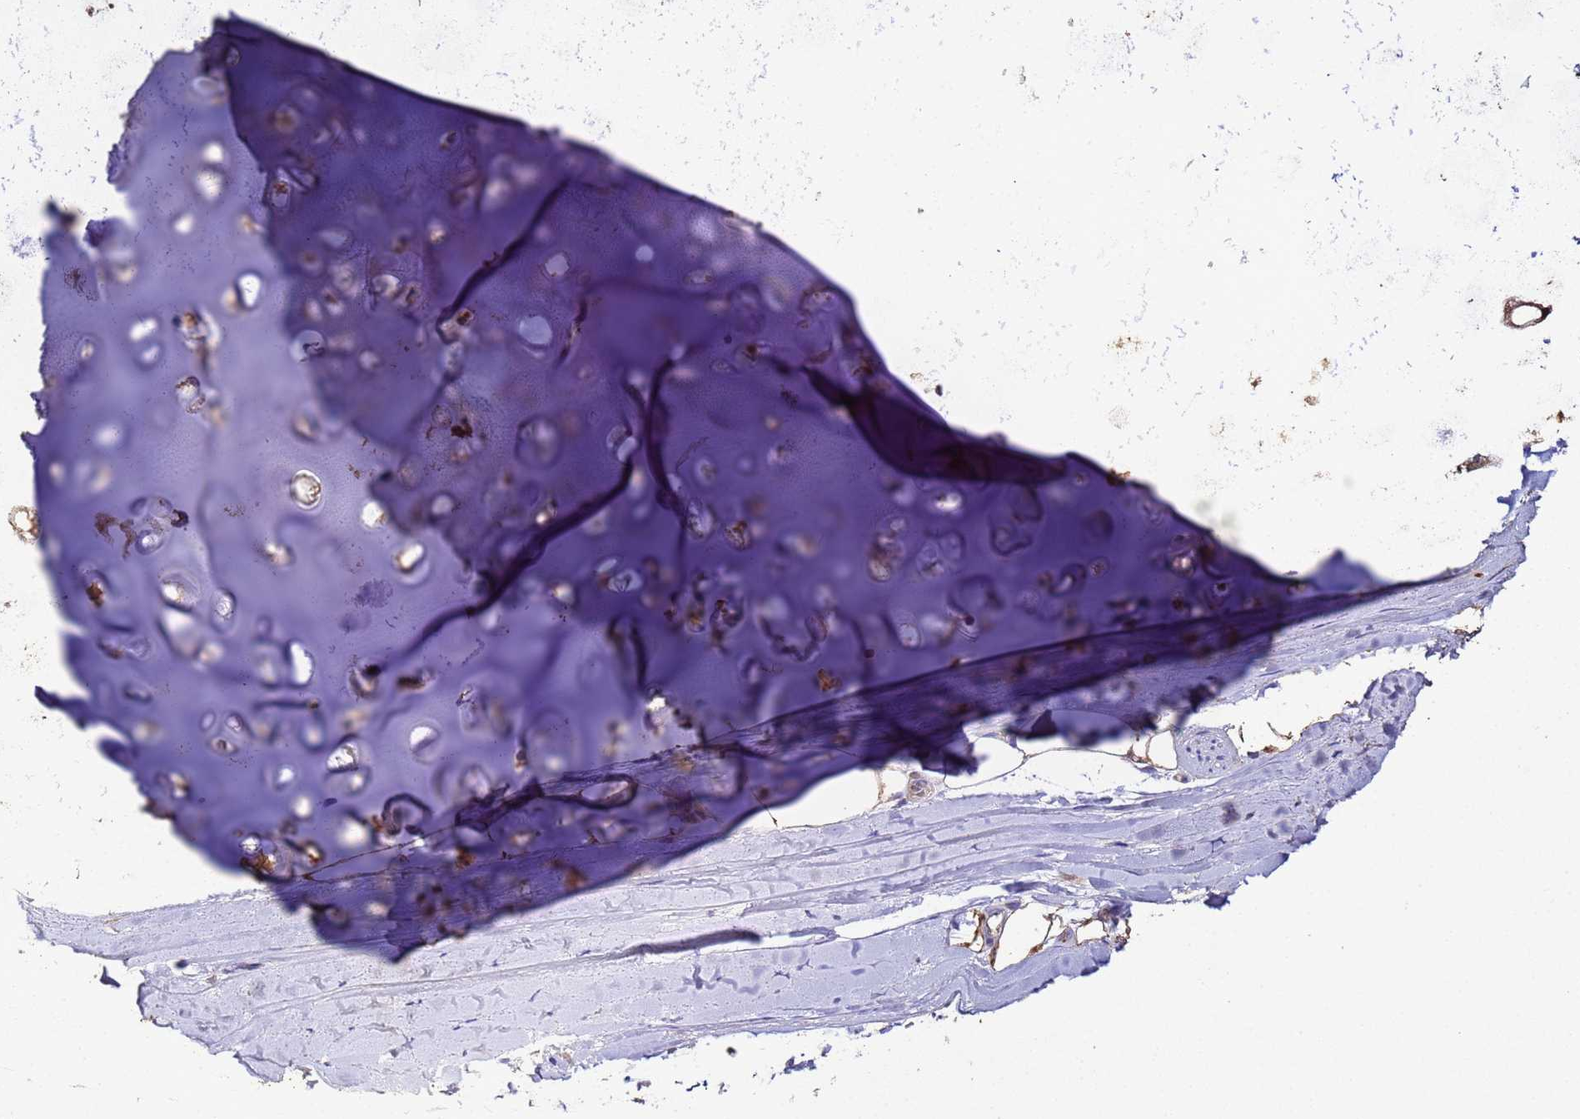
{"staining": {"intensity": "moderate", "quantity": "25%-75%", "location": "cytoplasmic/membranous"}, "tissue": "adipose tissue", "cell_type": "Adipocytes", "image_type": "normal", "snomed": [{"axis": "morphology", "description": "Normal tissue, NOS"}, {"axis": "topography", "description": "Lymph node"}, {"axis": "topography", "description": "Bronchus"}], "caption": "Protein analysis of normal adipose tissue shows moderate cytoplasmic/membranous expression in about 25%-75% of adipocytes. The protein of interest is shown in brown color, while the nuclei are stained blue.", "gene": "S100A2", "patient": {"sex": "male", "age": 63}}